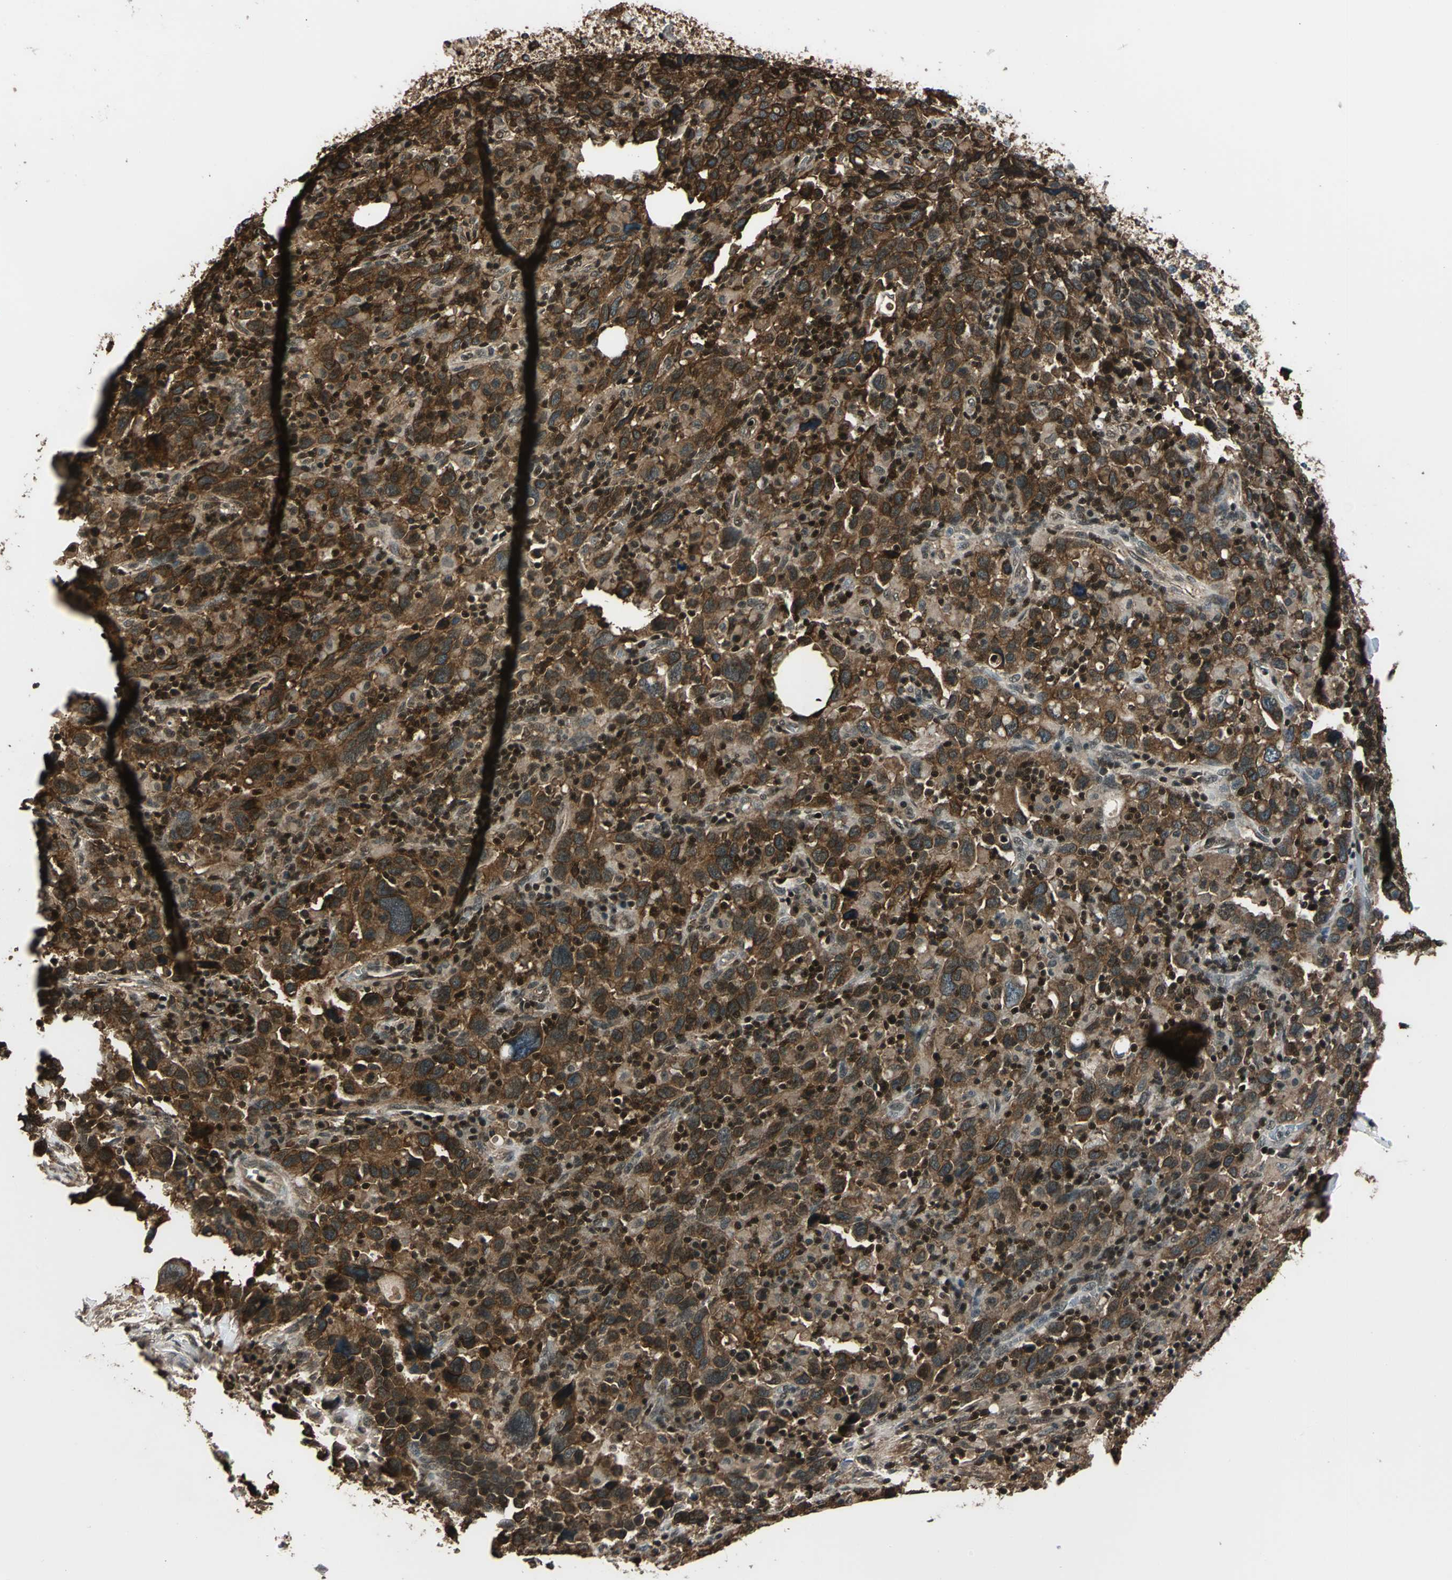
{"staining": {"intensity": "strong", "quantity": ">75%", "location": "cytoplasmic/membranous,nuclear"}, "tissue": "urothelial cancer", "cell_type": "Tumor cells", "image_type": "cancer", "snomed": [{"axis": "morphology", "description": "Urothelial carcinoma, High grade"}, {"axis": "topography", "description": "Urinary bladder"}], "caption": "Immunohistochemistry of human urothelial carcinoma (high-grade) exhibits high levels of strong cytoplasmic/membranous and nuclear positivity in approximately >75% of tumor cells. (DAB IHC with brightfield microscopy, high magnification).", "gene": "NR2C2", "patient": {"sex": "male", "age": 61}}